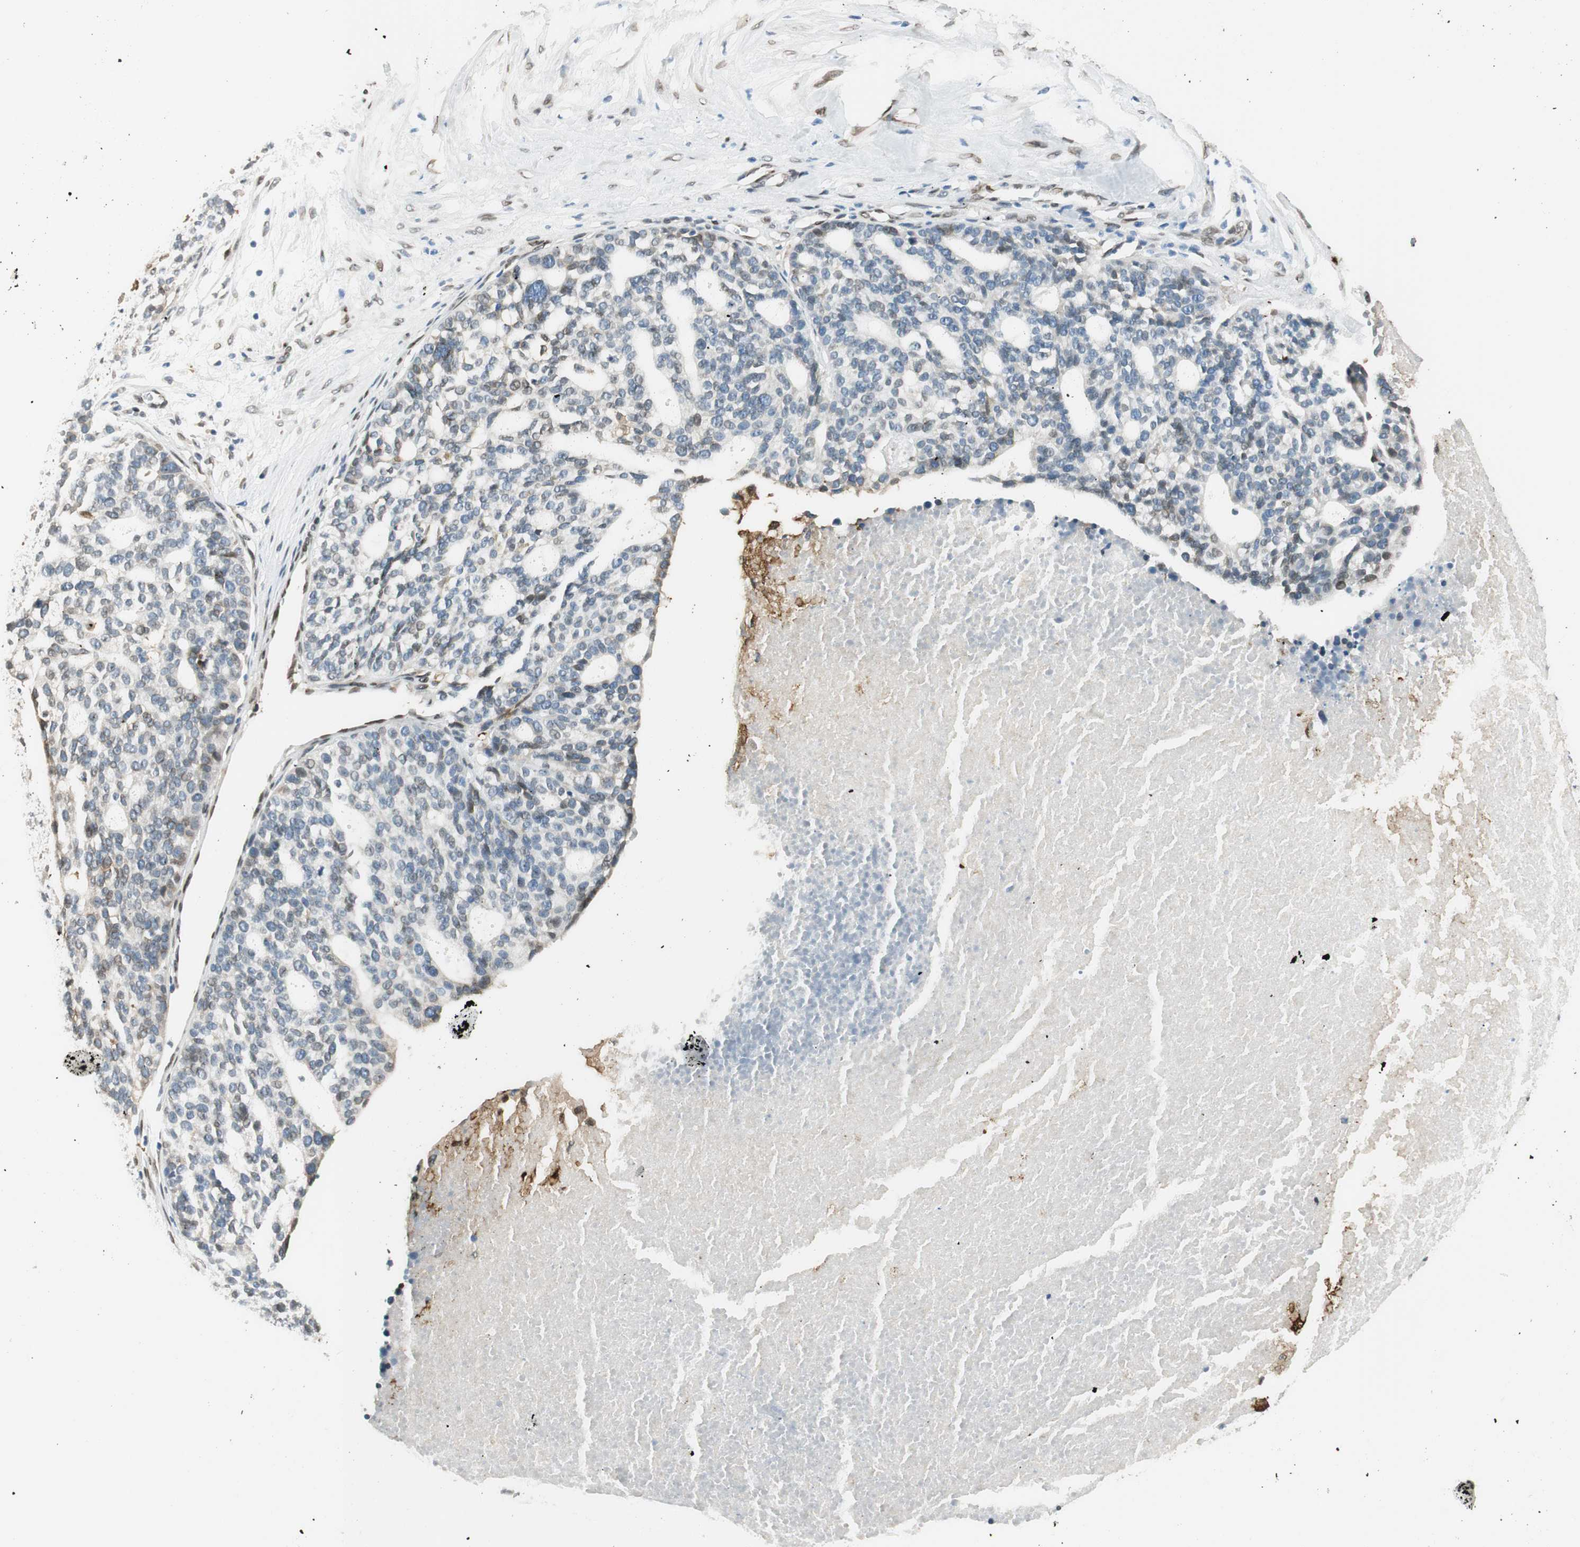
{"staining": {"intensity": "weak", "quantity": "<25%", "location": "nuclear"}, "tissue": "ovarian cancer", "cell_type": "Tumor cells", "image_type": "cancer", "snomed": [{"axis": "morphology", "description": "Cystadenocarcinoma, serous, NOS"}, {"axis": "topography", "description": "Ovary"}], "caption": "There is no significant expression in tumor cells of serous cystadenocarcinoma (ovarian).", "gene": "TMEM260", "patient": {"sex": "female", "age": 59}}